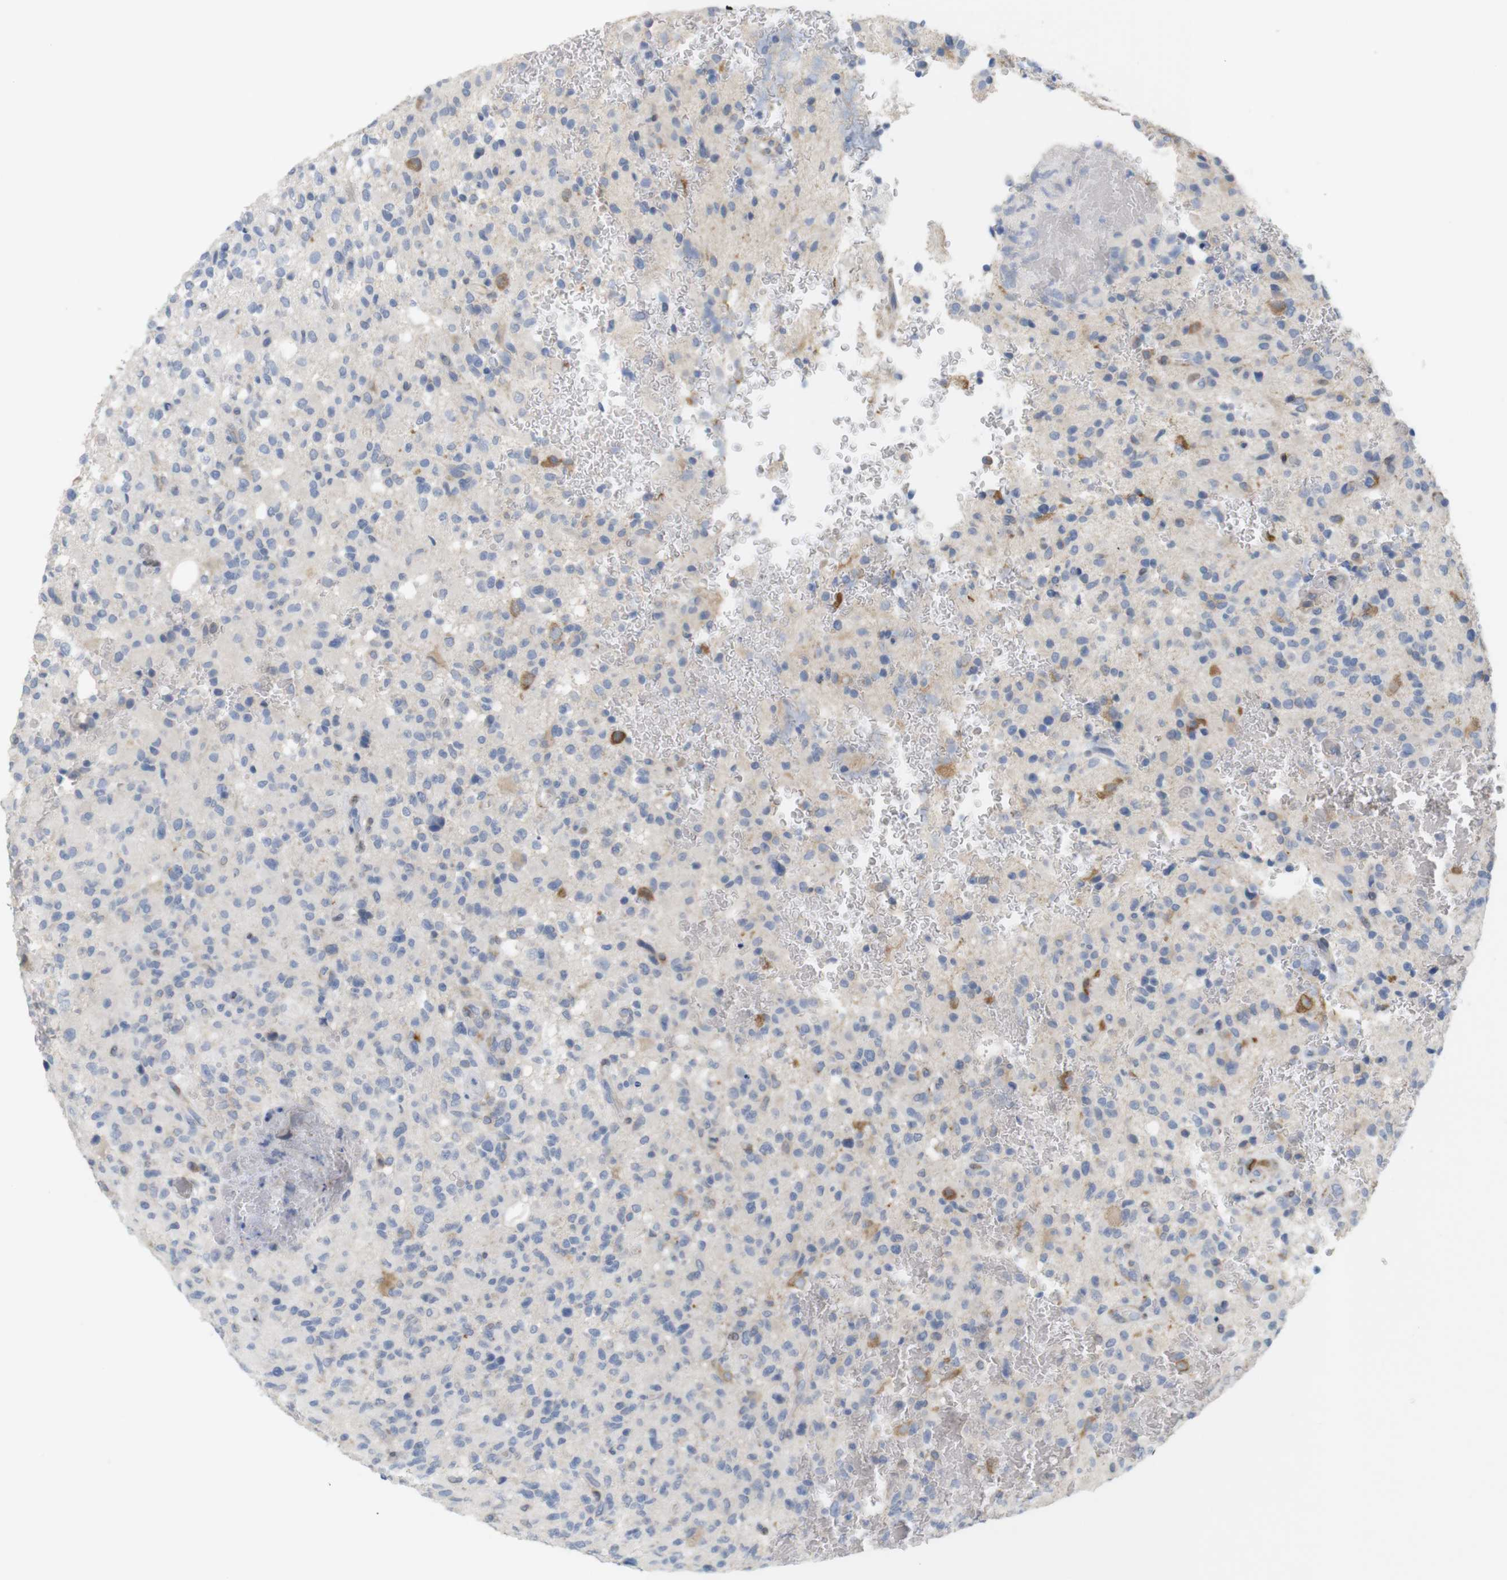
{"staining": {"intensity": "negative", "quantity": "none", "location": "none"}, "tissue": "glioma", "cell_type": "Tumor cells", "image_type": "cancer", "snomed": [{"axis": "morphology", "description": "Glioma, malignant, High grade"}, {"axis": "topography", "description": "Brain"}], "caption": "An immunohistochemistry photomicrograph of glioma is shown. There is no staining in tumor cells of glioma.", "gene": "ITPR1", "patient": {"sex": "male", "age": 71}}